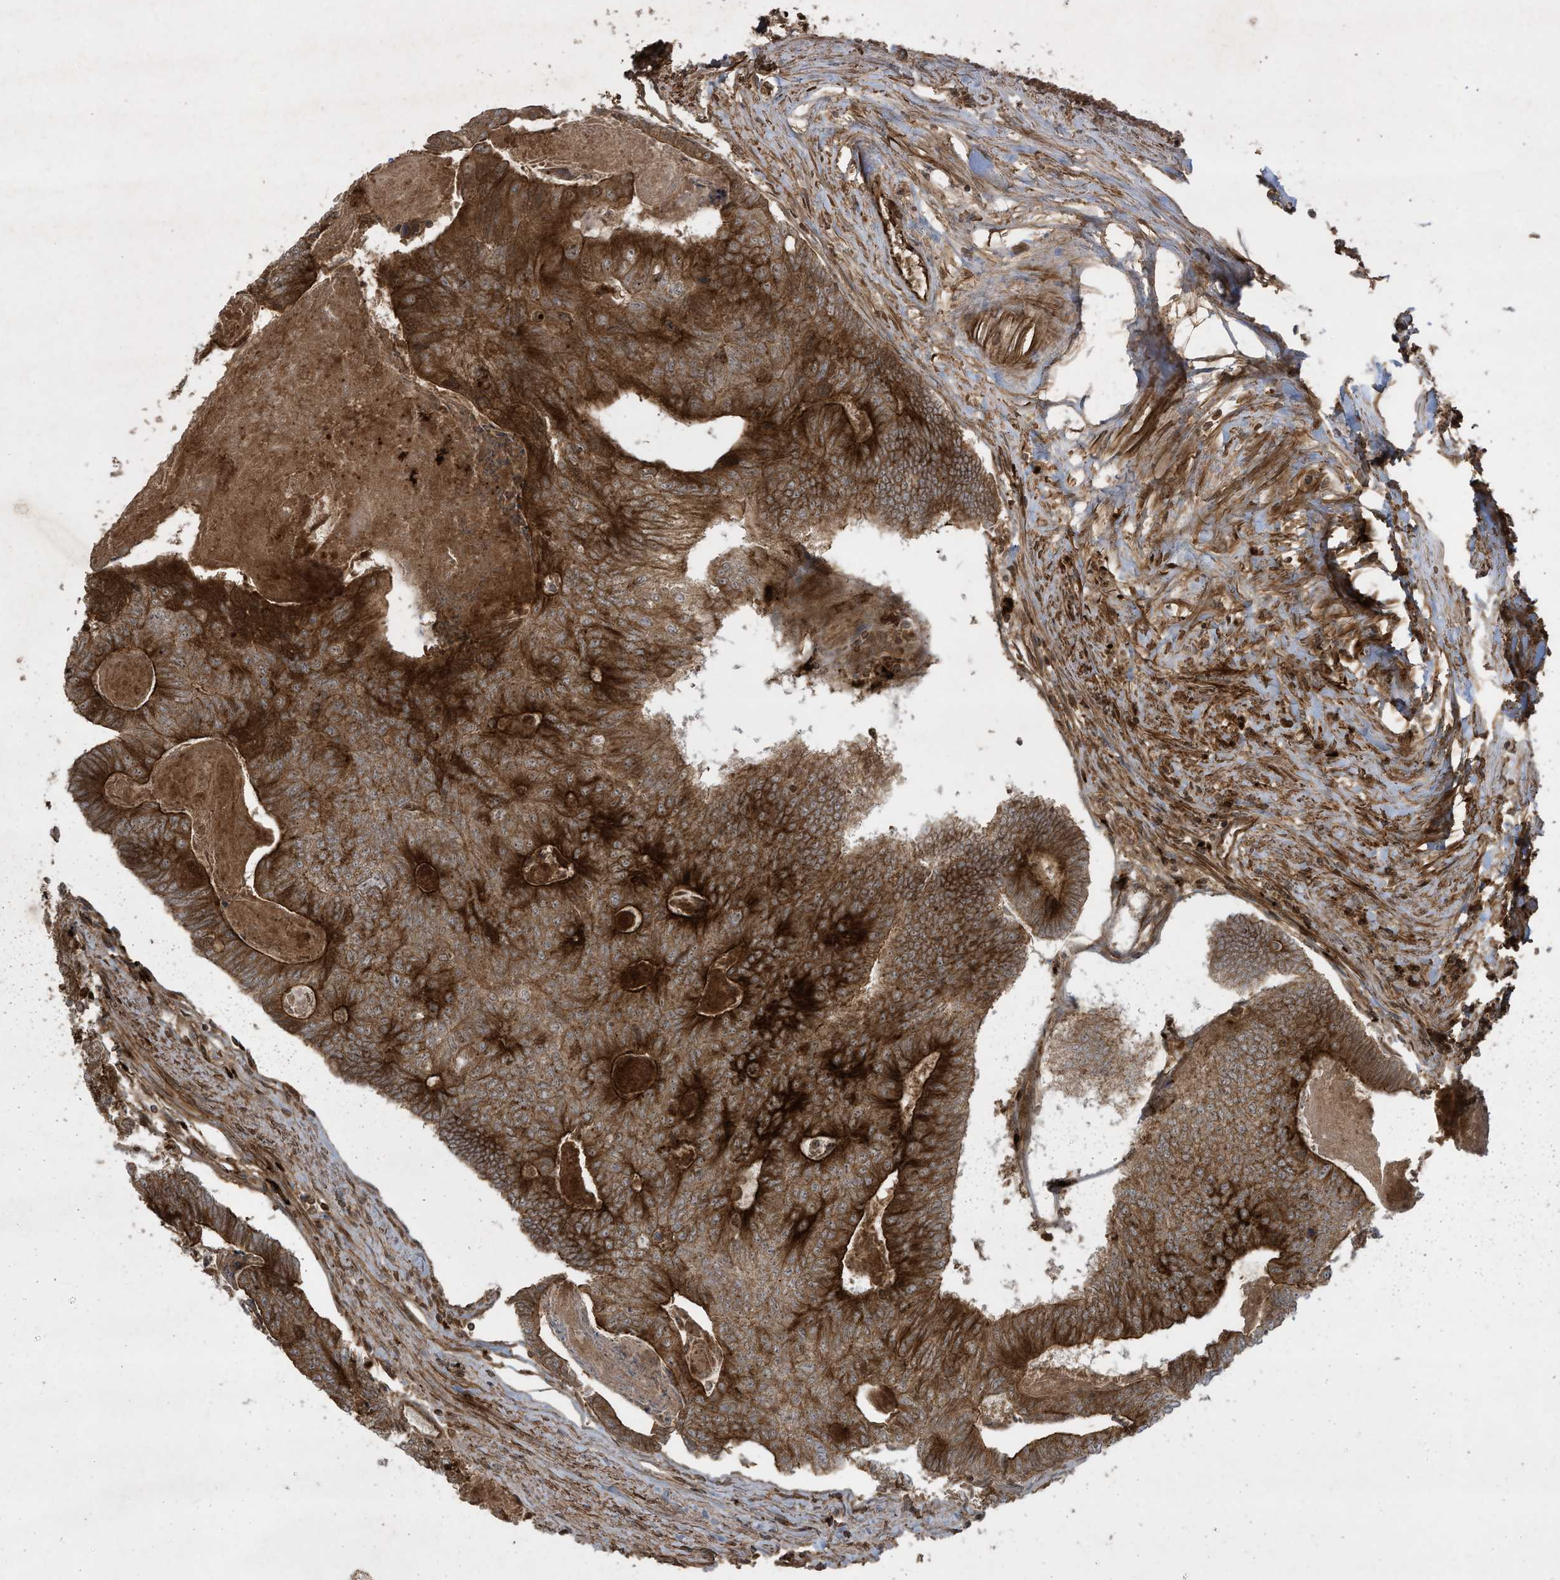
{"staining": {"intensity": "strong", "quantity": ">75%", "location": "cytoplasmic/membranous"}, "tissue": "colorectal cancer", "cell_type": "Tumor cells", "image_type": "cancer", "snomed": [{"axis": "morphology", "description": "Adenocarcinoma, NOS"}, {"axis": "topography", "description": "Colon"}], "caption": "Strong cytoplasmic/membranous protein staining is appreciated in about >75% of tumor cells in colorectal cancer. The staining is performed using DAB brown chromogen to label protein expression. The nuclei are counter-stained blue using hematoxylin.", "gene": "DDIT4", "patient": {"sex": "female", "age": 67}}